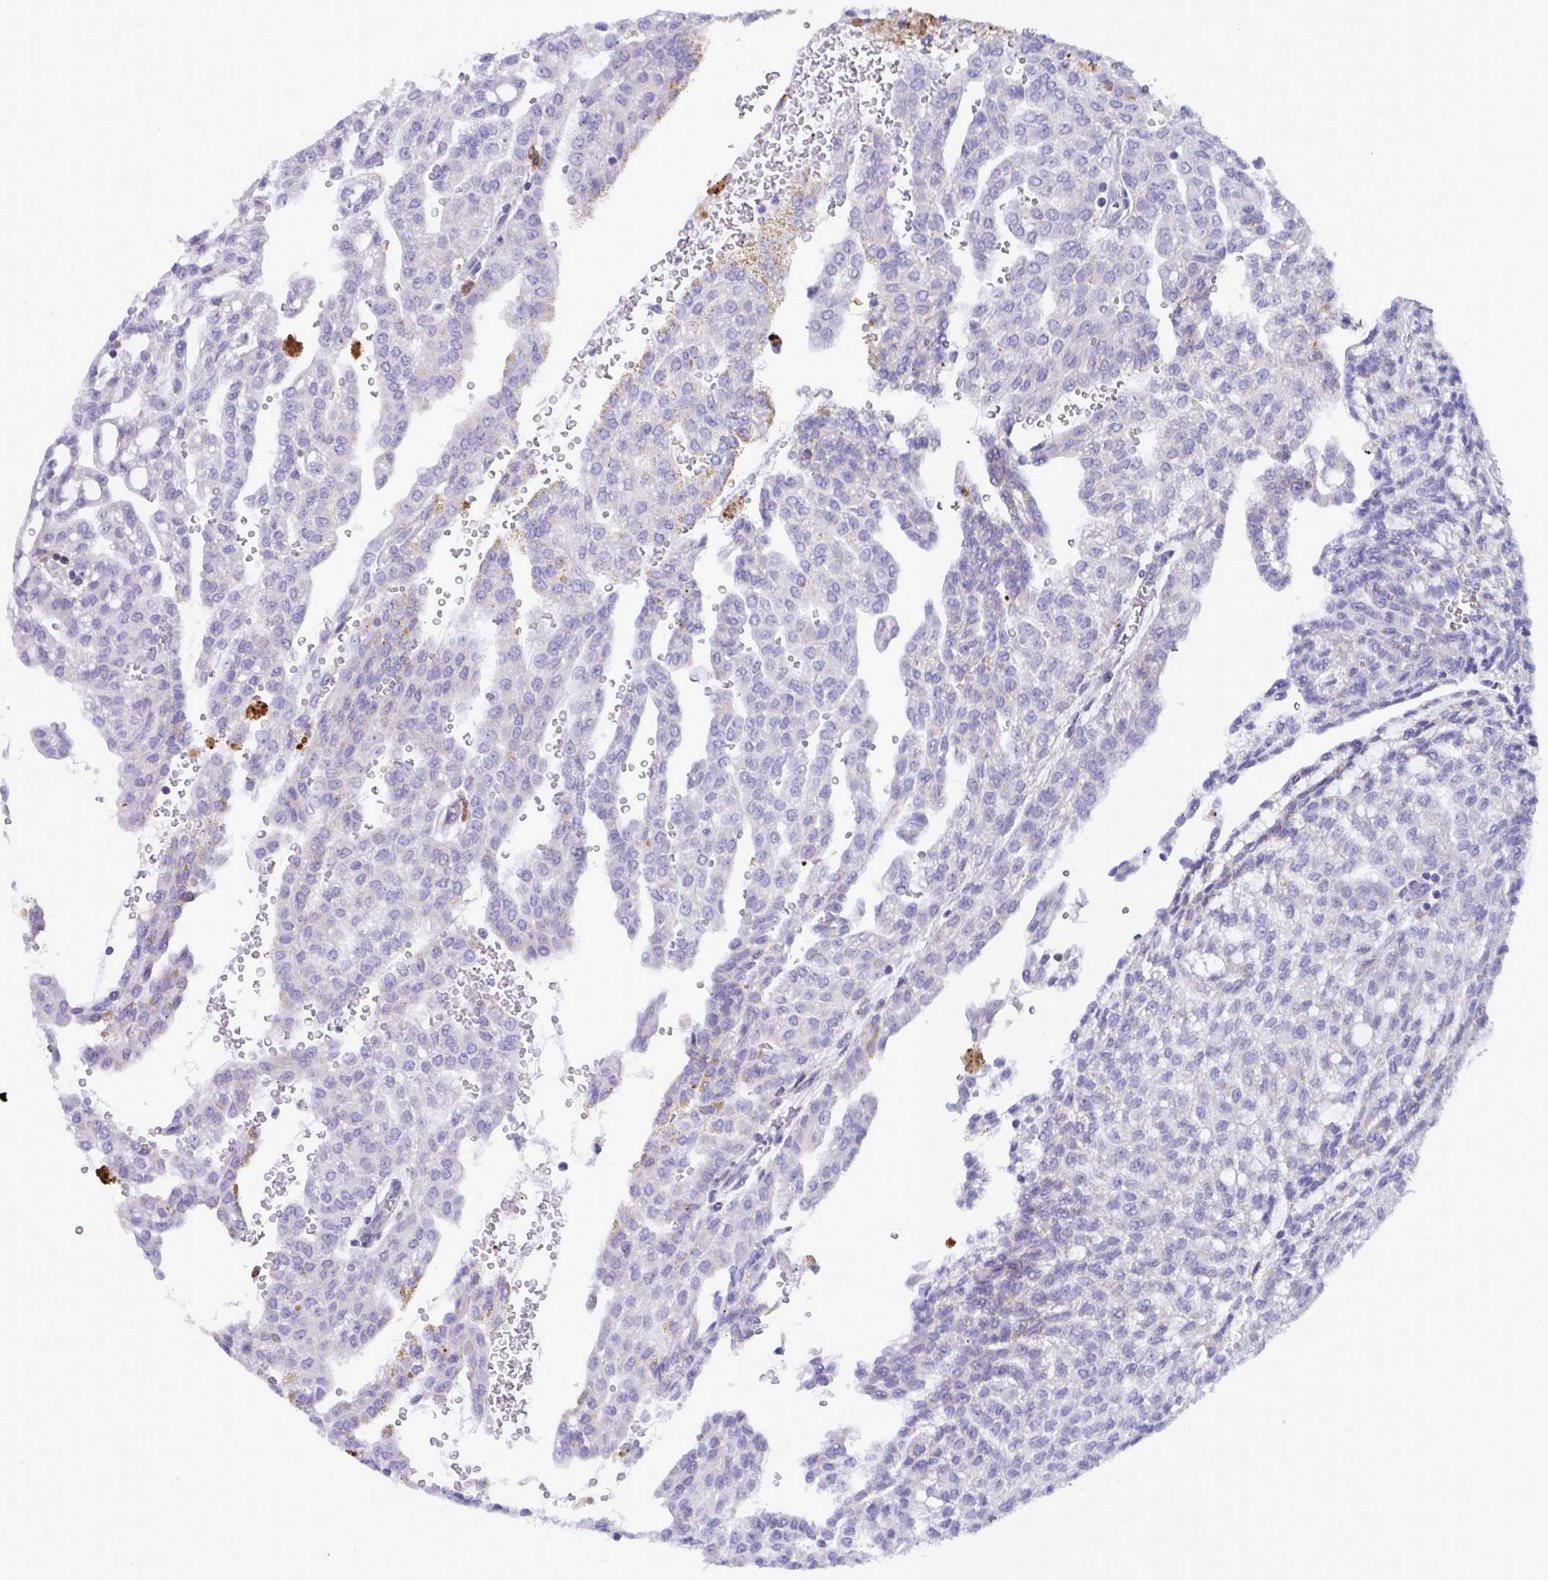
{"staining": {"intensity": "negative", "quantity": "none", "location": "none"}, "tissue": "renal cancer", "cell_type": "Tumor cells", "image_type": "cancer", "snomed": [{"axis": "morphology", "description": "Adenocarcinoma, NOS"}, {"axis": "topography", "description": "Kidney"}], "caption": "Tumor cells are negative for protein expression in human renal adenocarcinoma. (Stains: DAB (3,3'-diaminobenzidine) immunohistochemistry (IHC) with hematoxylin counter stain, Microscopy: brightfield microscopy at high magnification).", "gene": "DTX3", "patient": {"sex": "male", "age": 63}}